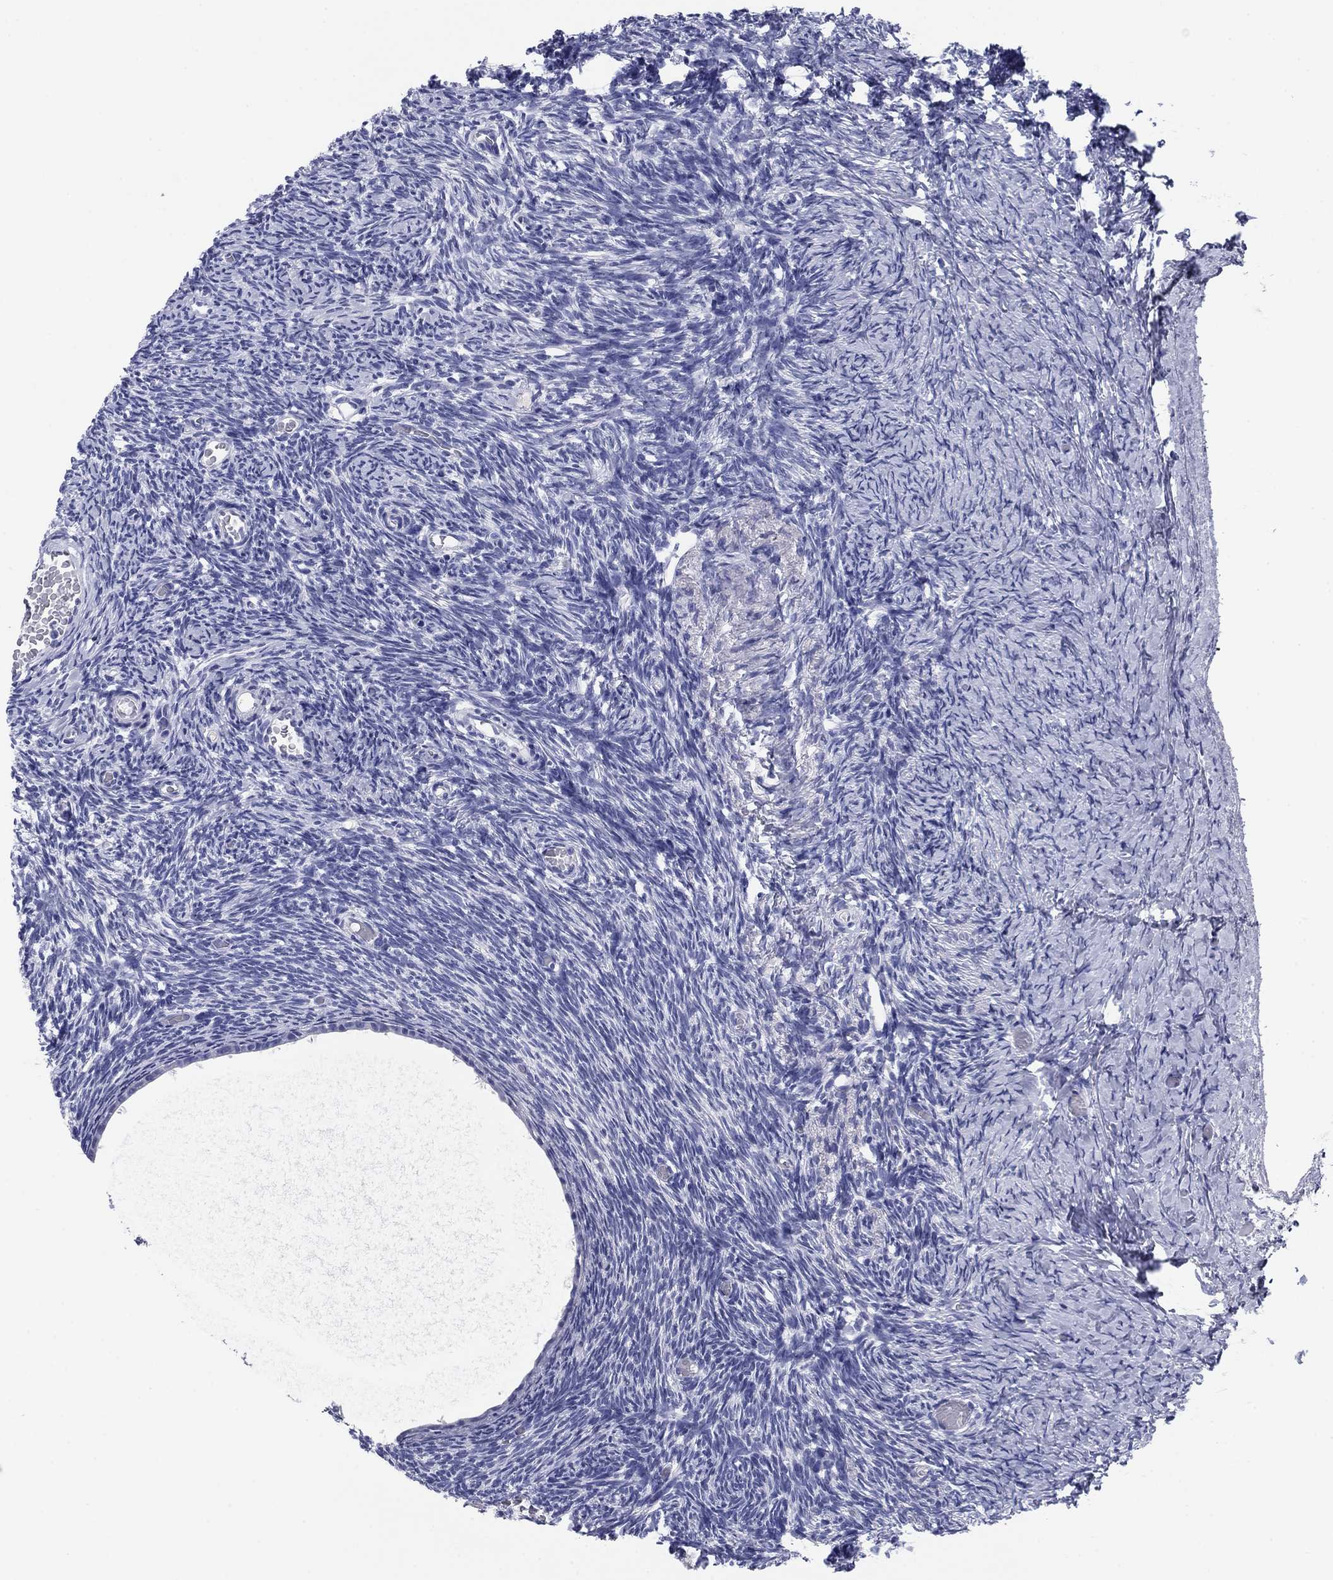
{"staining": {"intensity": "negative", "quantity": "none", "location": "none"}, "tissue": "ovary", "cell_type": "Follicle cells", "image_type": "normal", "snomed": [{"axis": "morphology", "description": "Normal tissue, NOS"}, {"axis": "topography", "description": "Ovary"}], "caption": "IHC image of normal ovary stained for a protein (brown), which shows no expression in follicle cells. (DAB (3,3'-diaminobenzidine) IHC with hematoxylin counter stain).", "gene": "KCNH1", "patient": {"sex": "female", "age": 39}}